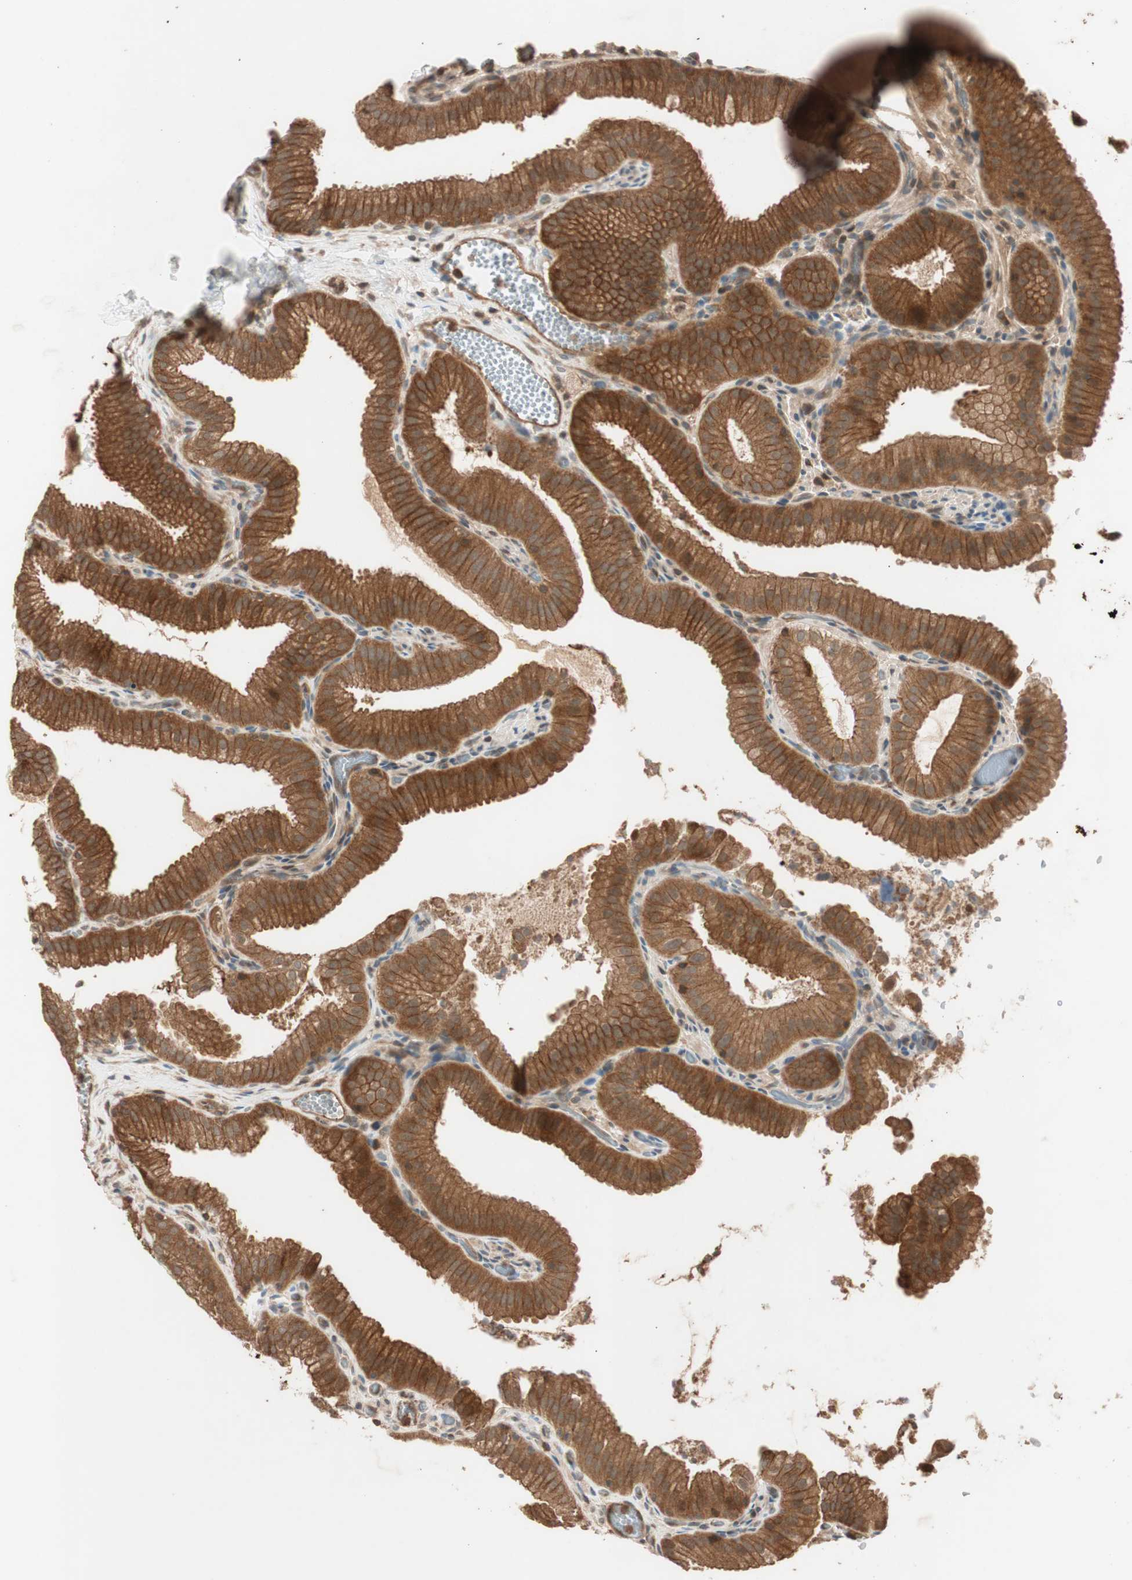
{"staining": {"intensity": "strong", "quantity": ">75%", "location": "cytoplasmic/membranous"}, "tissue": "gallbladder", "cell_type": "Glandular cells", "image_type": "normal", "snomed": [{"axis": "morphology", "description": "Normal tissue, NOS"}, {"axis": "topography", "description": "Gallbladder"}], "caption": "Immunohistochemical staining of benign human gallbladder demonstrates >75% levels of strong cytoplasmic/membranous protein staining in about >75% of glandular cells.", "gene": "EPHA8", "patient": {"sex": "male", "age": 54}}